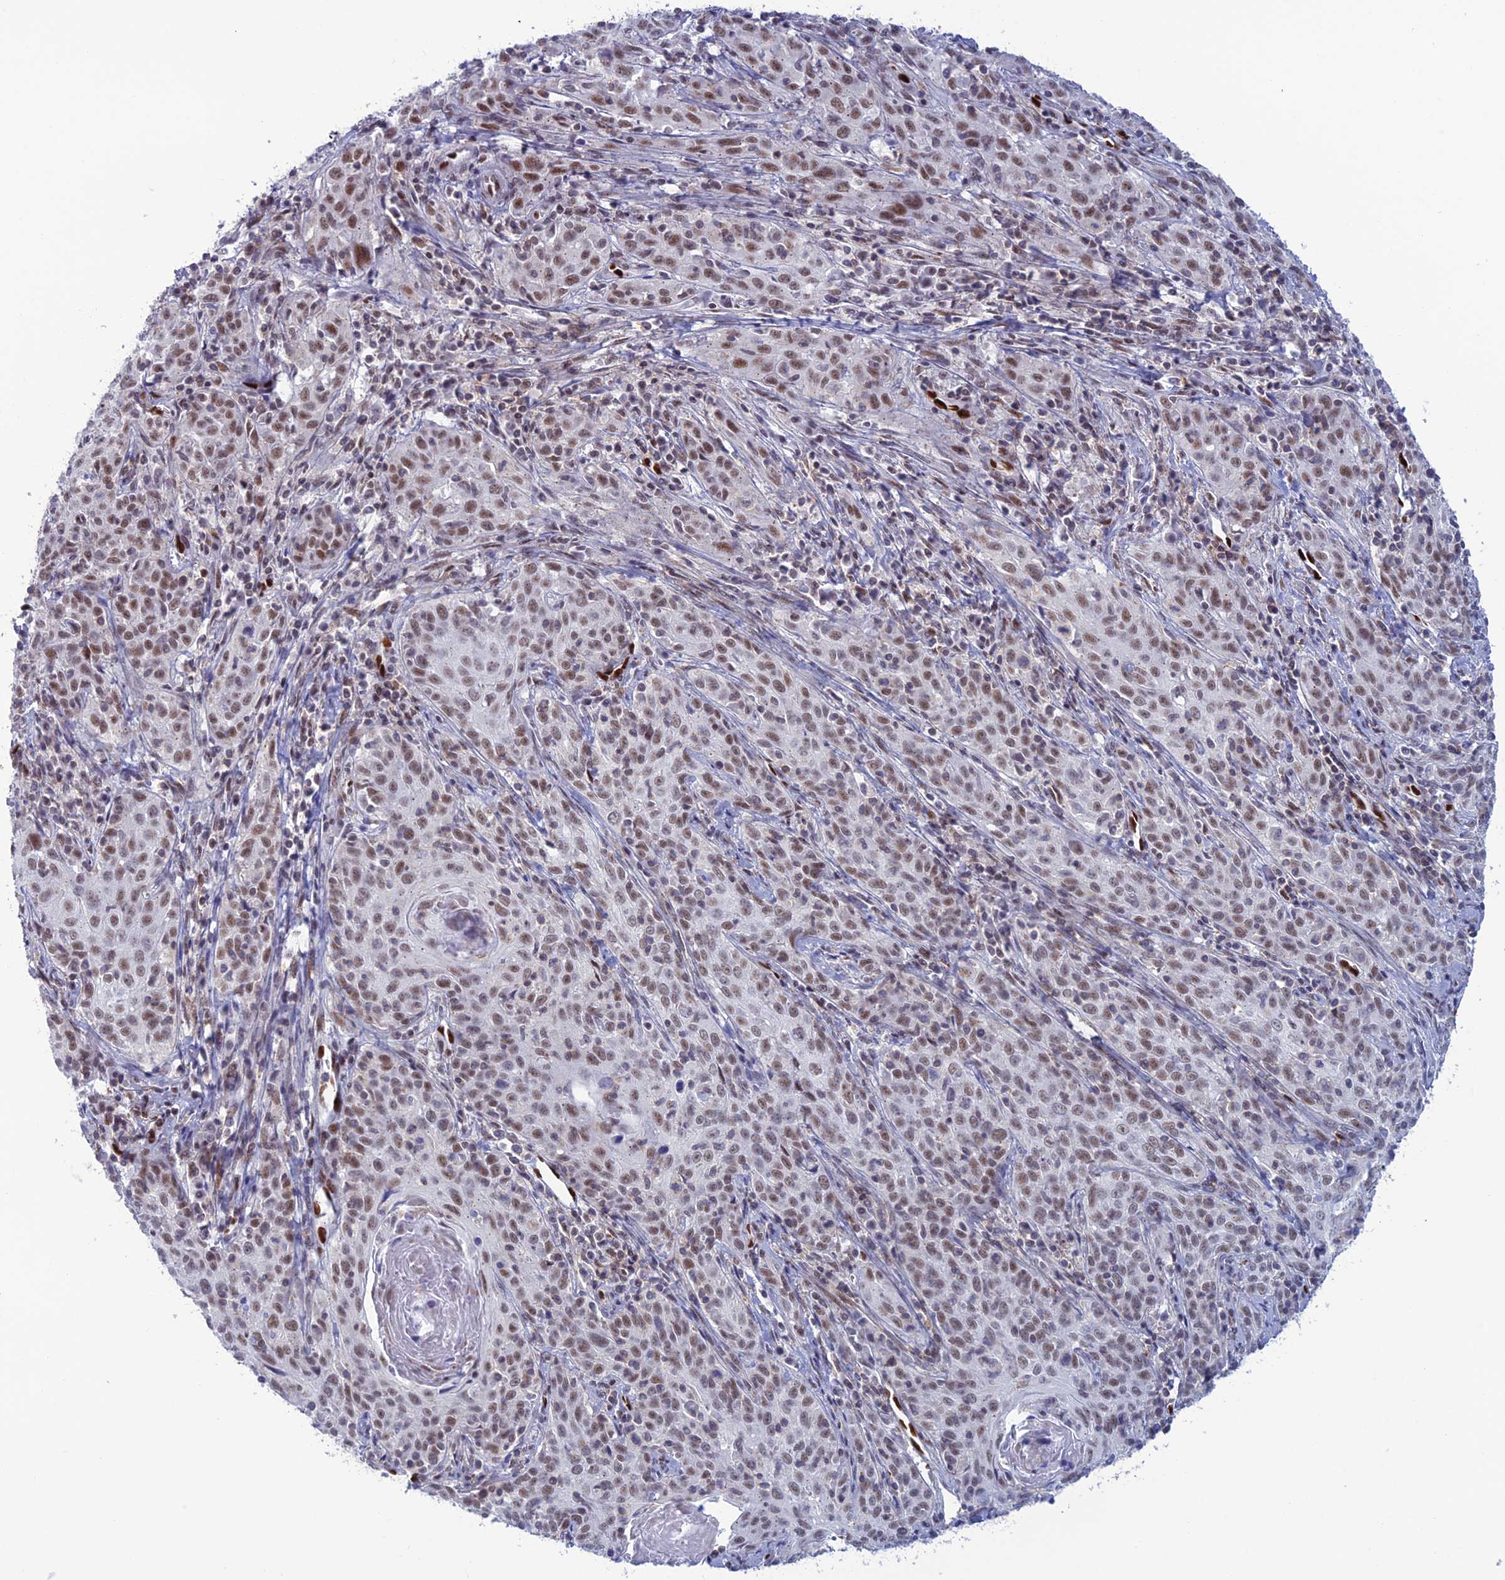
{"staining": {"intensity": "moderate", "quantity": ">75%", "location": "nuclear"}, "tissue": "cervical cancer", "cell_type": "Tumor cells", "image_type": "cancer", "snomed": [{"axis": "morphology", "description": "Squamous cell carcinoma, NOS"}, {"axis": "topography", "description": "Cervix"}], "caption": "Protein expression analysis of cervical squamous cell carcinoma exhibits moderate nuclear expression in approximately >75% of tumor cells.", "gene": "NOL4L", "patient": {"sex": "female", "age": 57}}